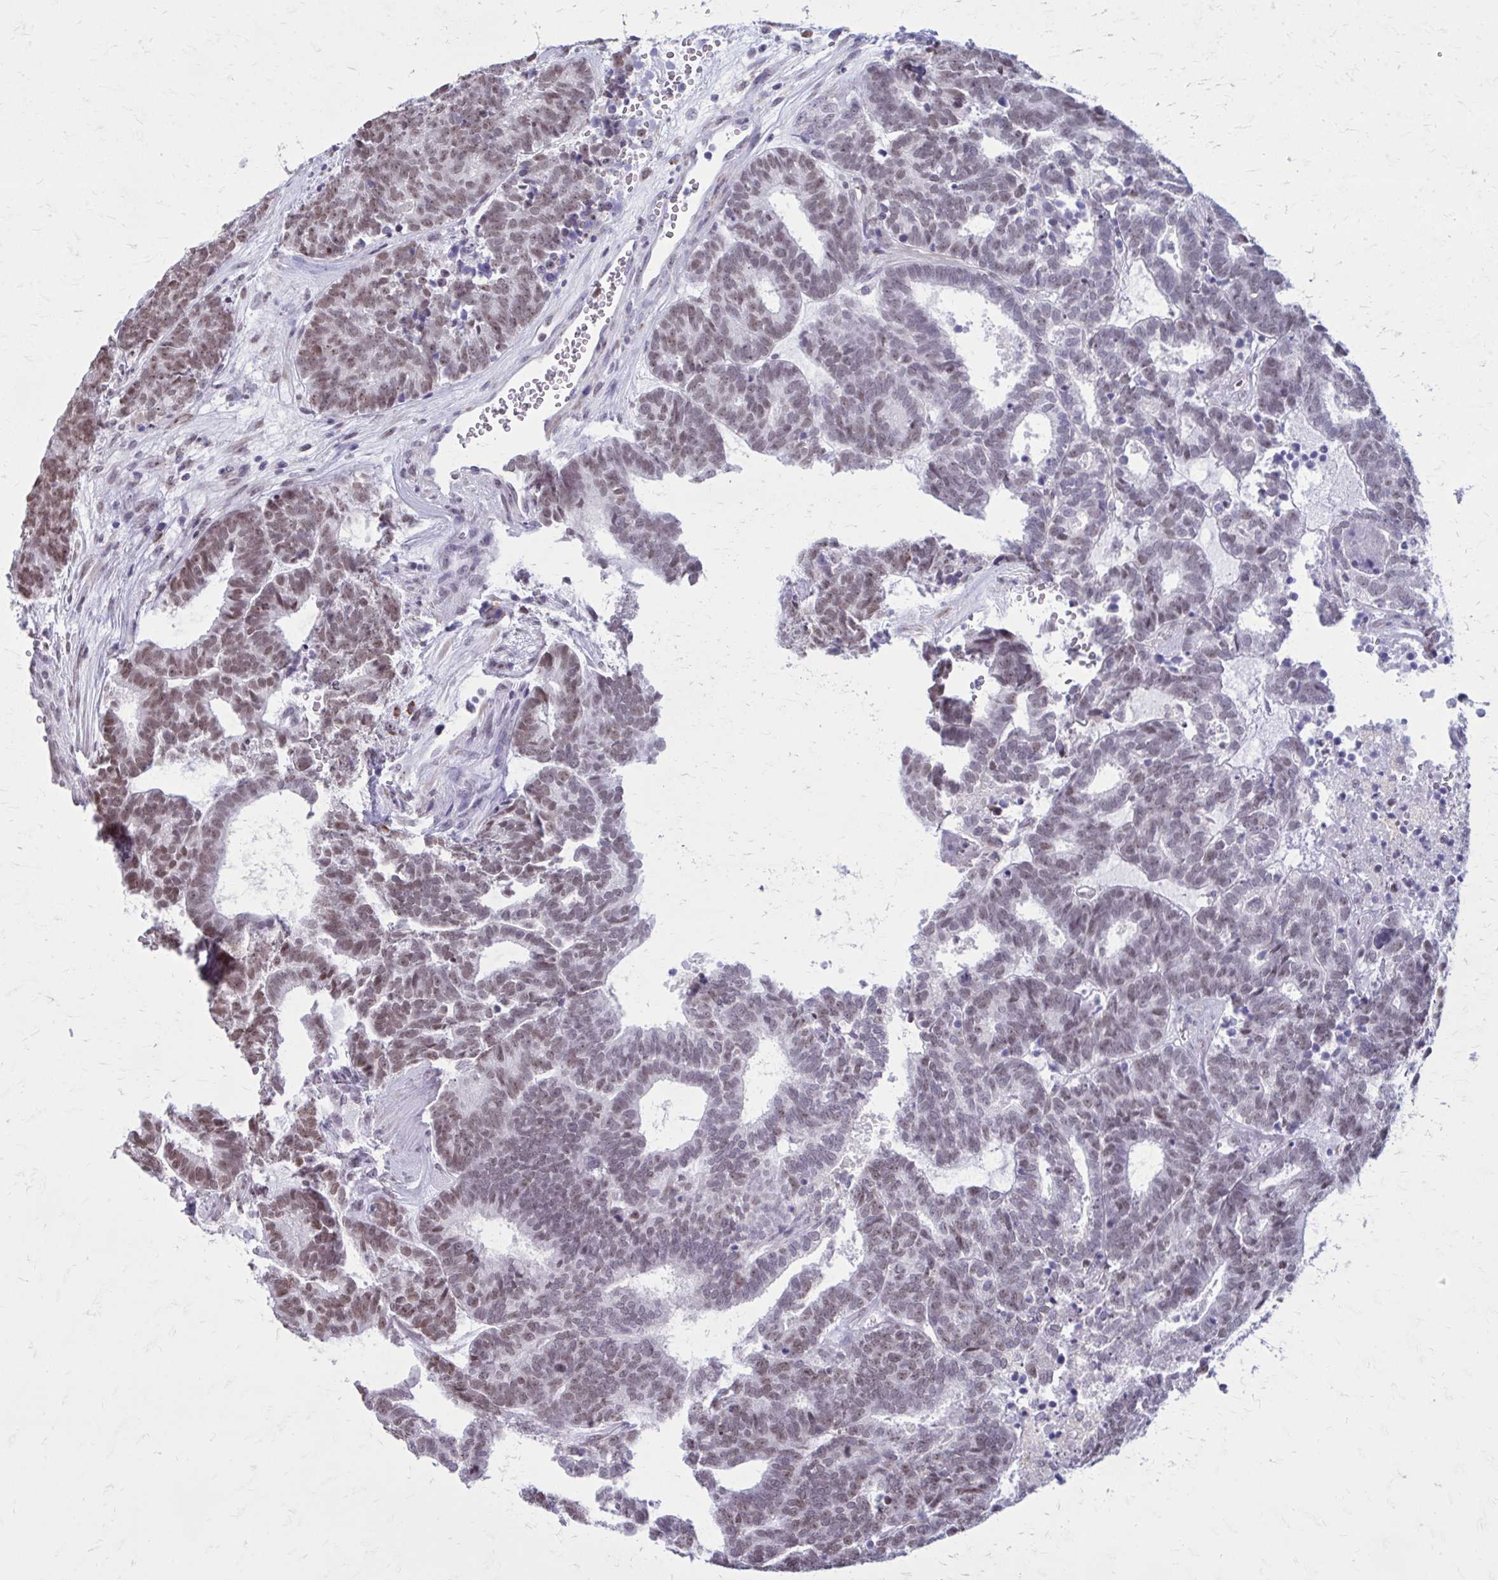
{"staining": {"intensity": "weak", "quantity": ">75%", "location": "nuclear"}, "tissue": "head and neck cancer", "cell_type": "Tumor cells", "image_type": "cancer", "snomed": [{"axis": "morphology", "description": "Adenocarcinoma, NOS"}, {"axis": "topography", "description": "Head-Neck"}], "caption": "Protein expression analysis of human head and neck cancer reveals weak nuclear expression in approximately >75% of tumor cells.", "gene": "PROSER1", "patient": {"sex": "female", "age": 81}}